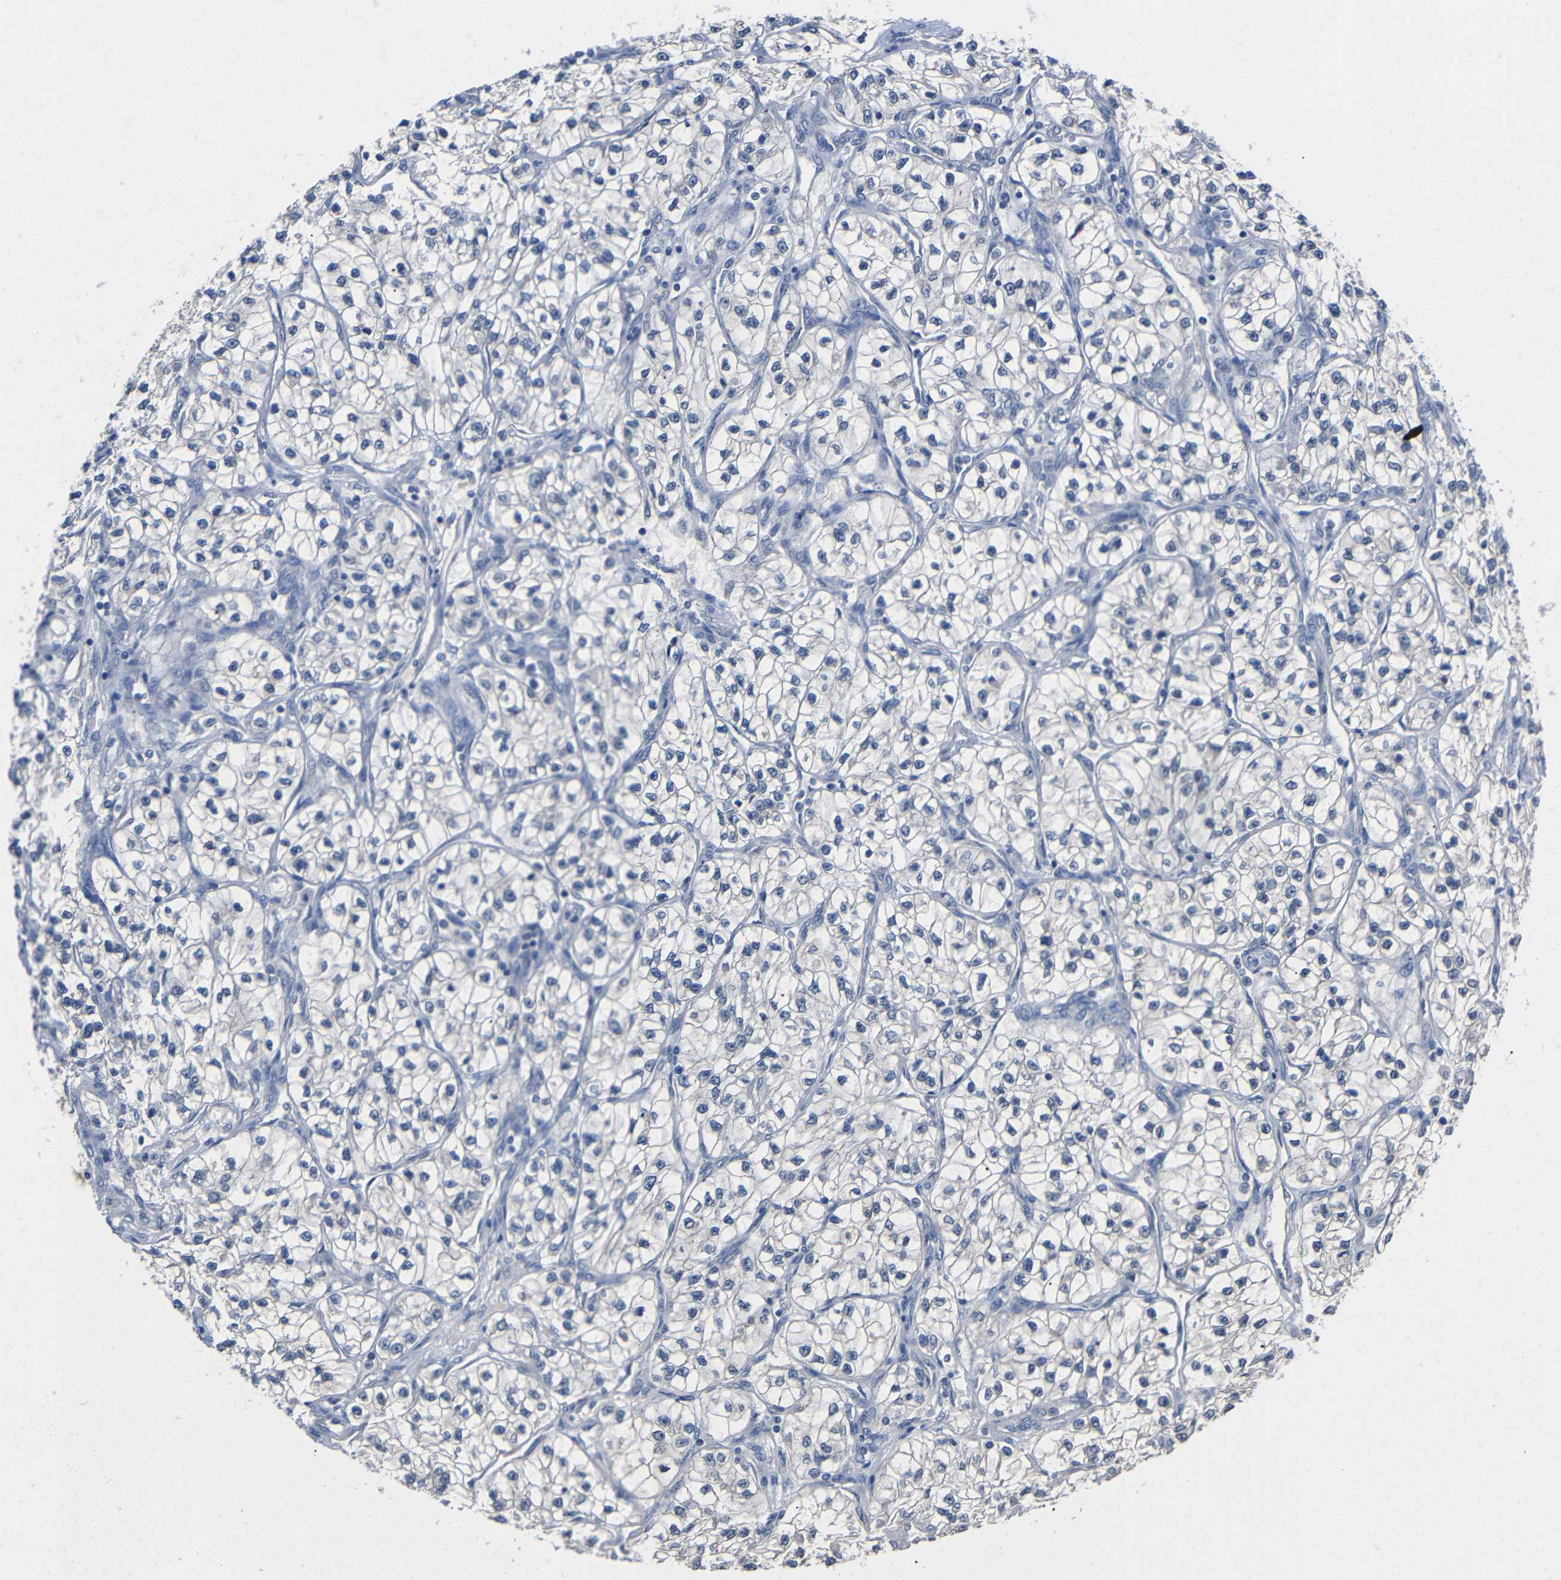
{"staining": {"intensity": "negative", "quantity": "none", "location": "none"}, "tissue": "renal cancer", "cell_type": "Tumor cells", "image_type": "cancer", "snomed": [{"axis": "morphology", "description": "Adenocarcinoma, NOS"}, {"axis": "topography", "description": "Kidney"}], "caption": "This is a photomicrograph of IHC staining of renal cancer, which shows no positivity in tumor cells.", "gene": "HNF1A", "patient": {"sex": "female", "age": 57}}